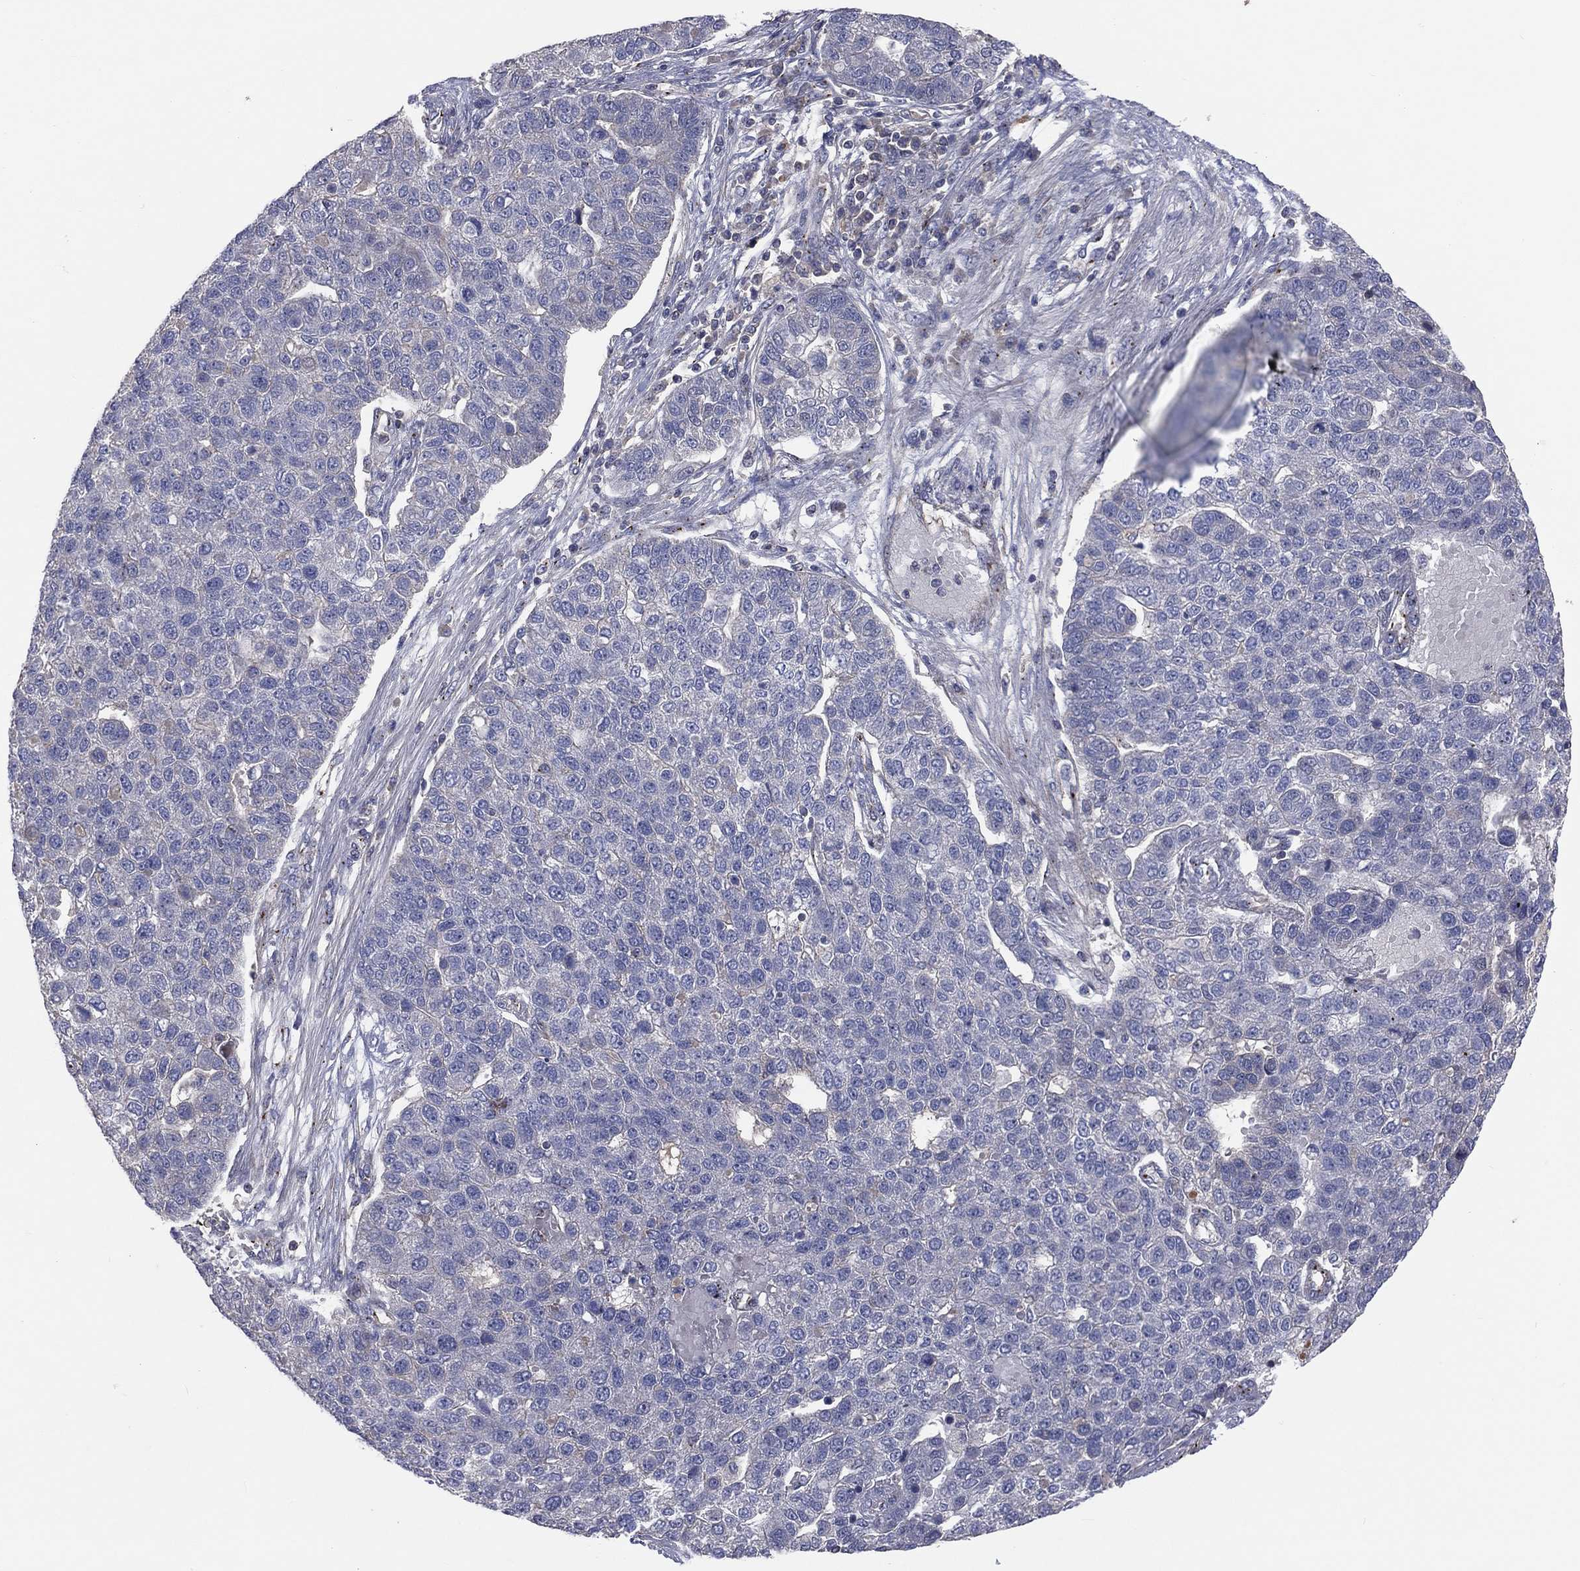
{"staining": {"intensity": "negative", "quantity": "none", "location": "none"}, "tissue": "pancreatic cancer", "cell_type": "Tumor cells", "image_type": "cancer", "snomed": [{"axis": "morphology", "description": "Adenocarcinoma, NOS"}, {"axis": "topography", "description": "Pancreas"}], "caption": "DAB immunohistochemical staining of human pancreatic cancer shows no significant expression in tumor cells.", "gene": "CROCC", "patient": {"sex": "female", "age": 61}}